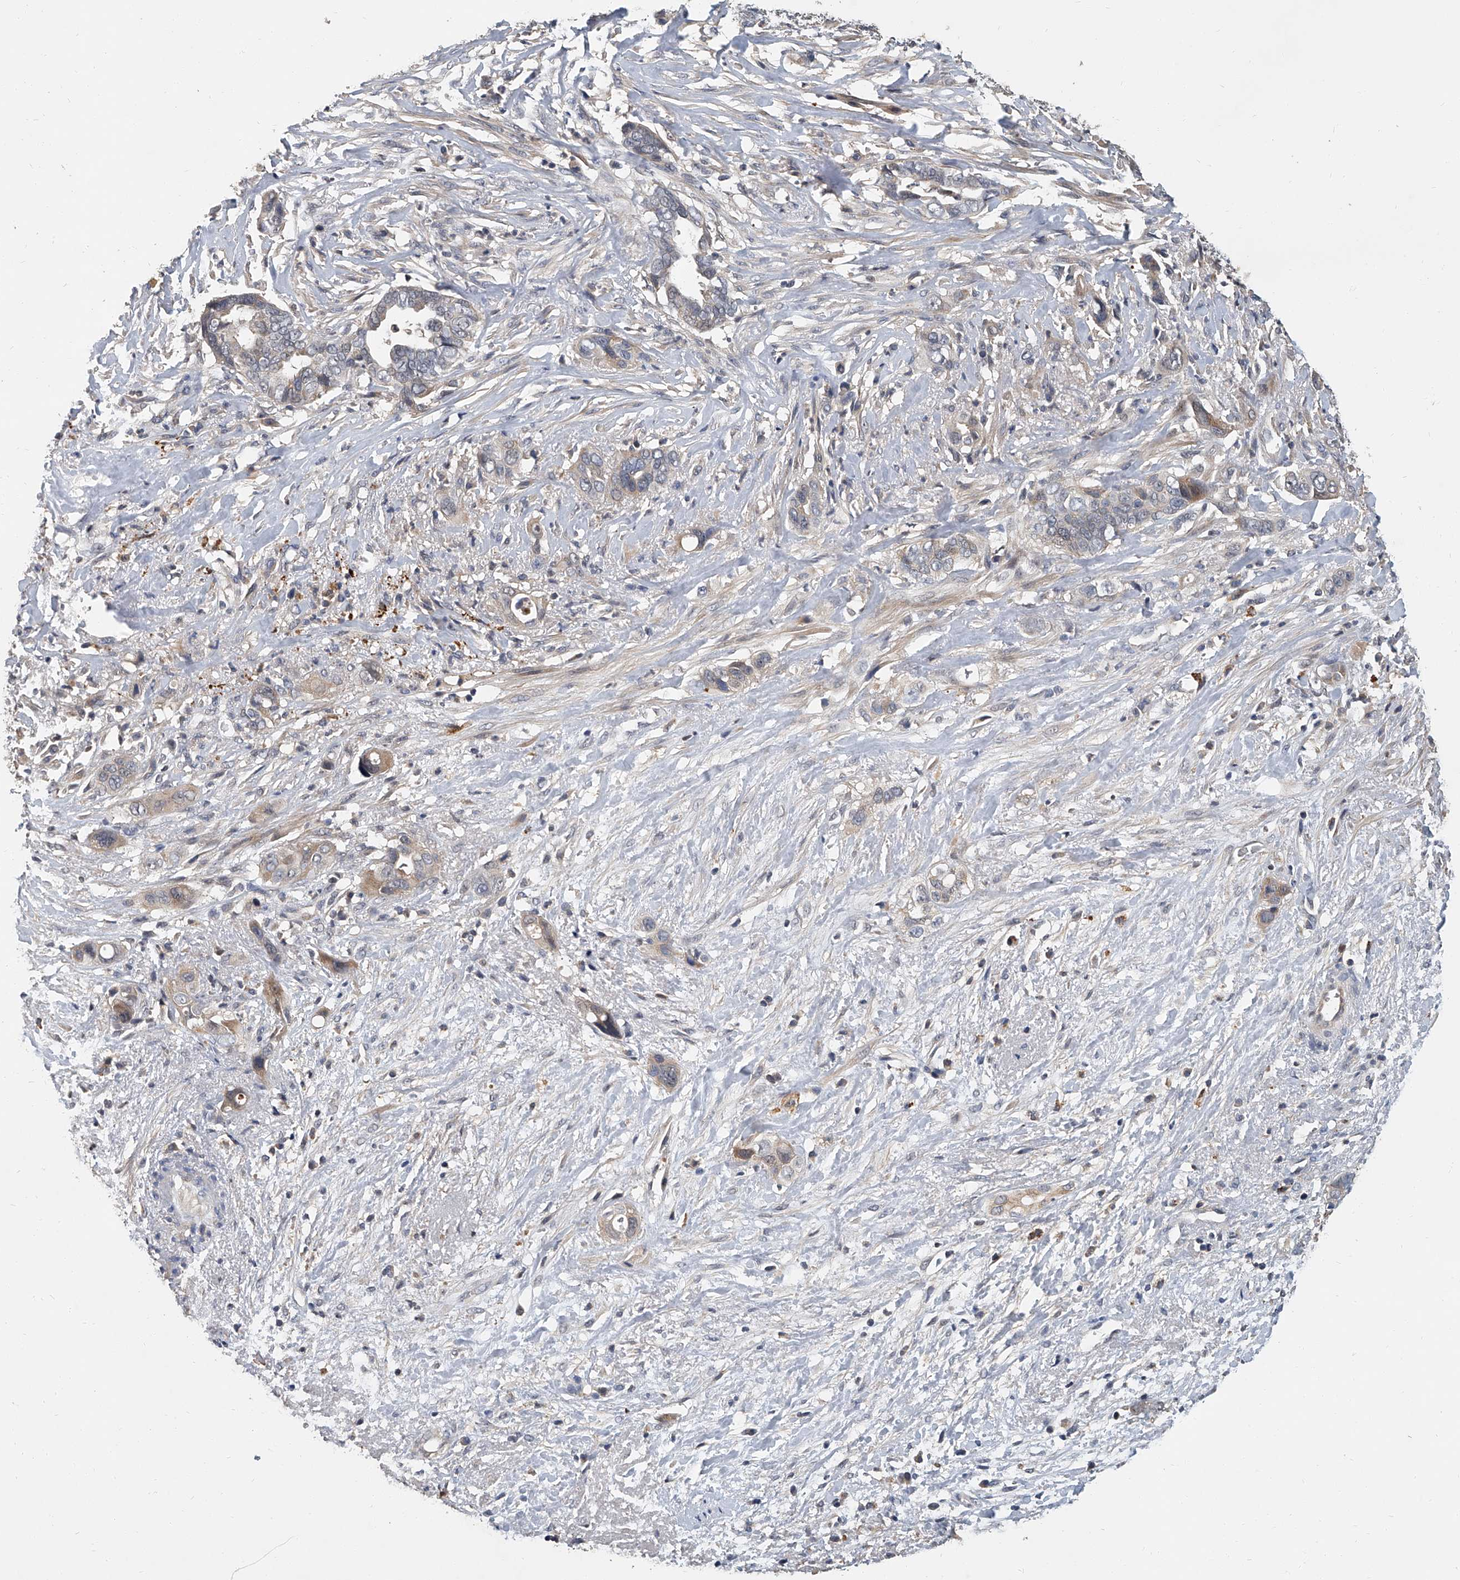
{"staining": {"intensity": "weak", "quantity": "25%-75%", "location": "cytoplasmic/membranous"}, "tissue": "liver cancer", "cell_type": "Tumor cells", "image_type": "cancer", "snomed": [{"axis": "morphology", "description": "Cholangiocarcinoma"}, {"axis": "topography", "description": "Liver"}], "caption": "This histopathology image demonstrates IHC staining of human liver cholangiocarcinoma, with low weak cytoplasmic/membranous expression in about 25%-75% of tumor cells.", "gene": "JAG2", "patient": {"sex": "female", "age": 79}}